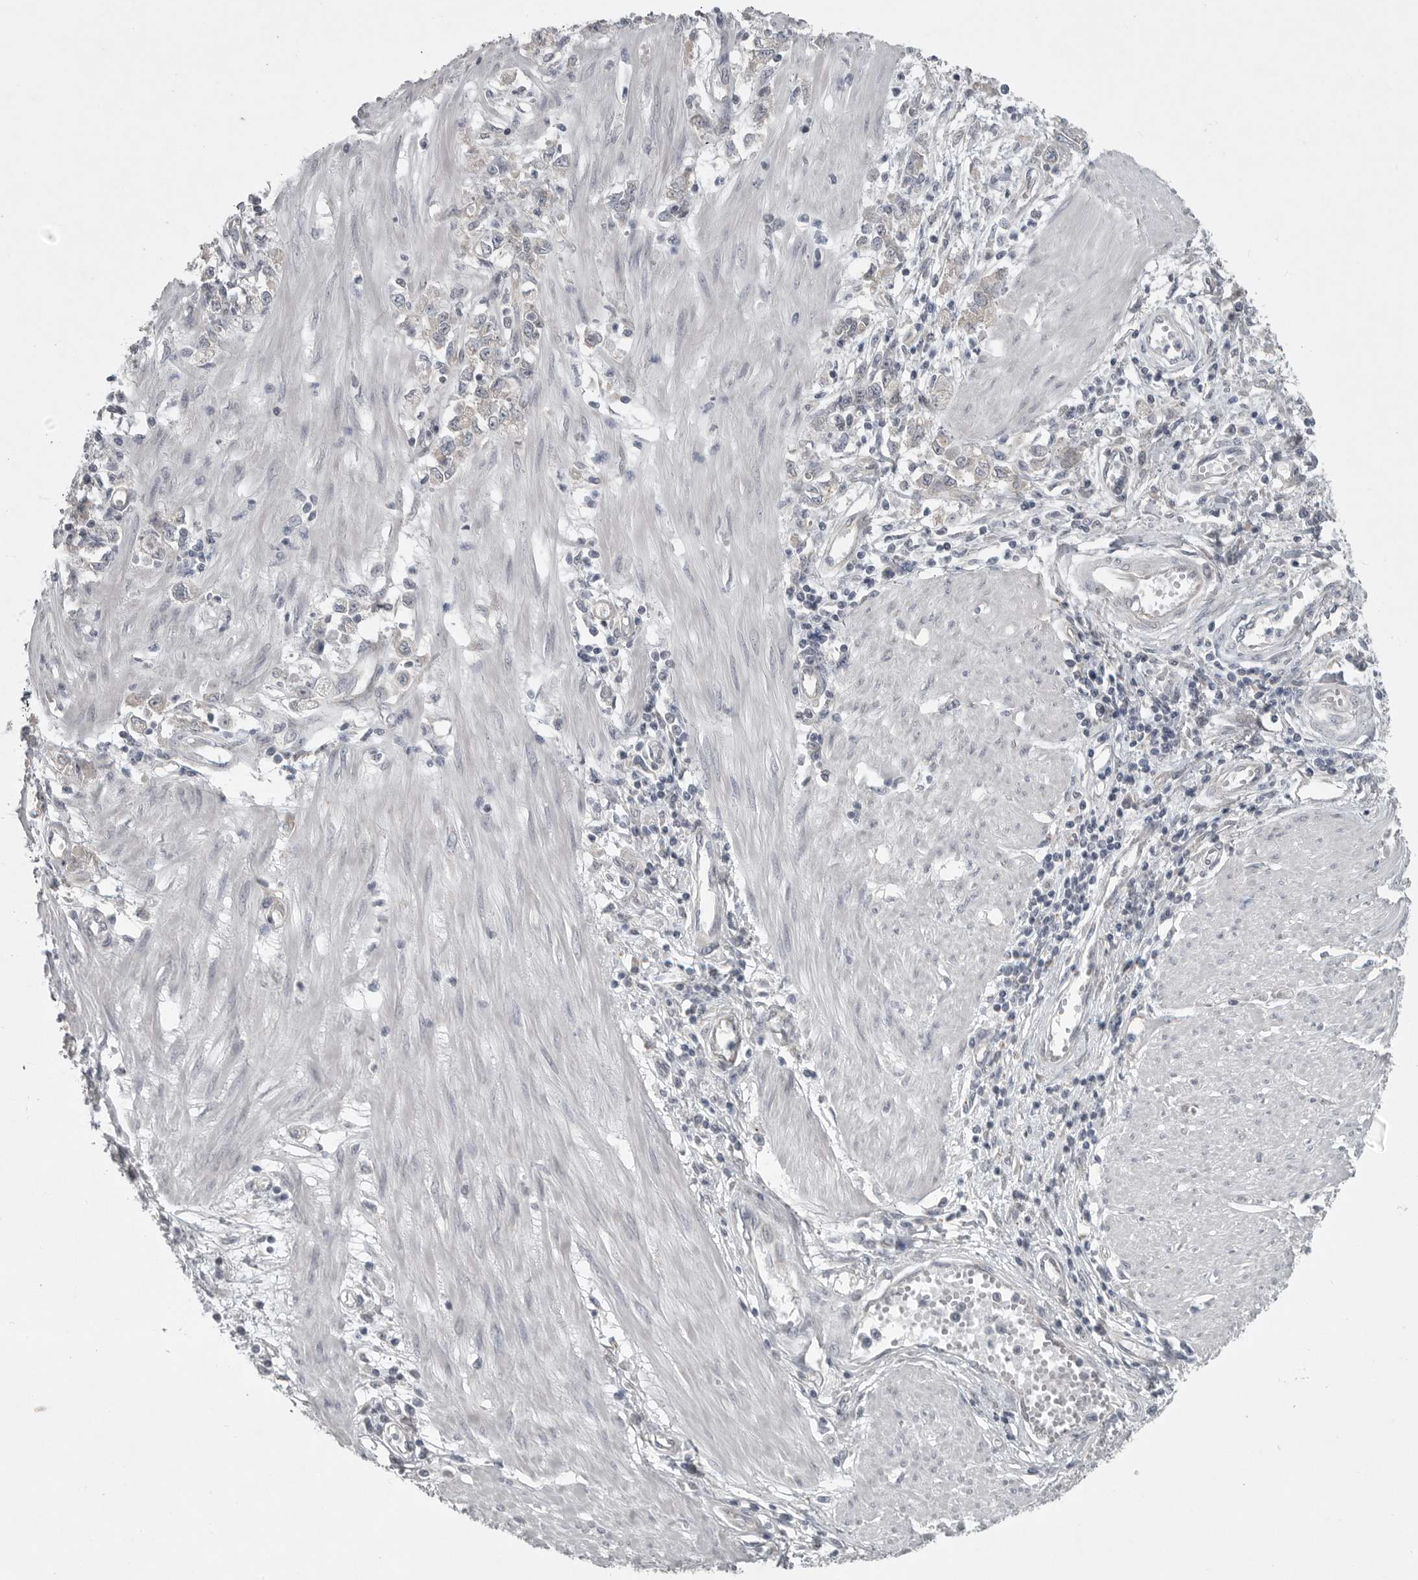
{"staining": {"intensity": "negative", "quantity": "none", "location": "none"}, "tissue": "stomach cancer", "cell_type": "Tumor cells", "image_type": "cancer", "snomed": [{"axis": "morphology", "description": "Adenocarcinoma, NOS"}, {"axis": "topography", "description": "Stomach"}], "caption": "DAB immunohistochemical staining of human stomach cancer (adenocarcinoma) shows no significant expression in tumor cells.", "gene": "PHF13", "patient": {"sex": "female", "age": 76}}